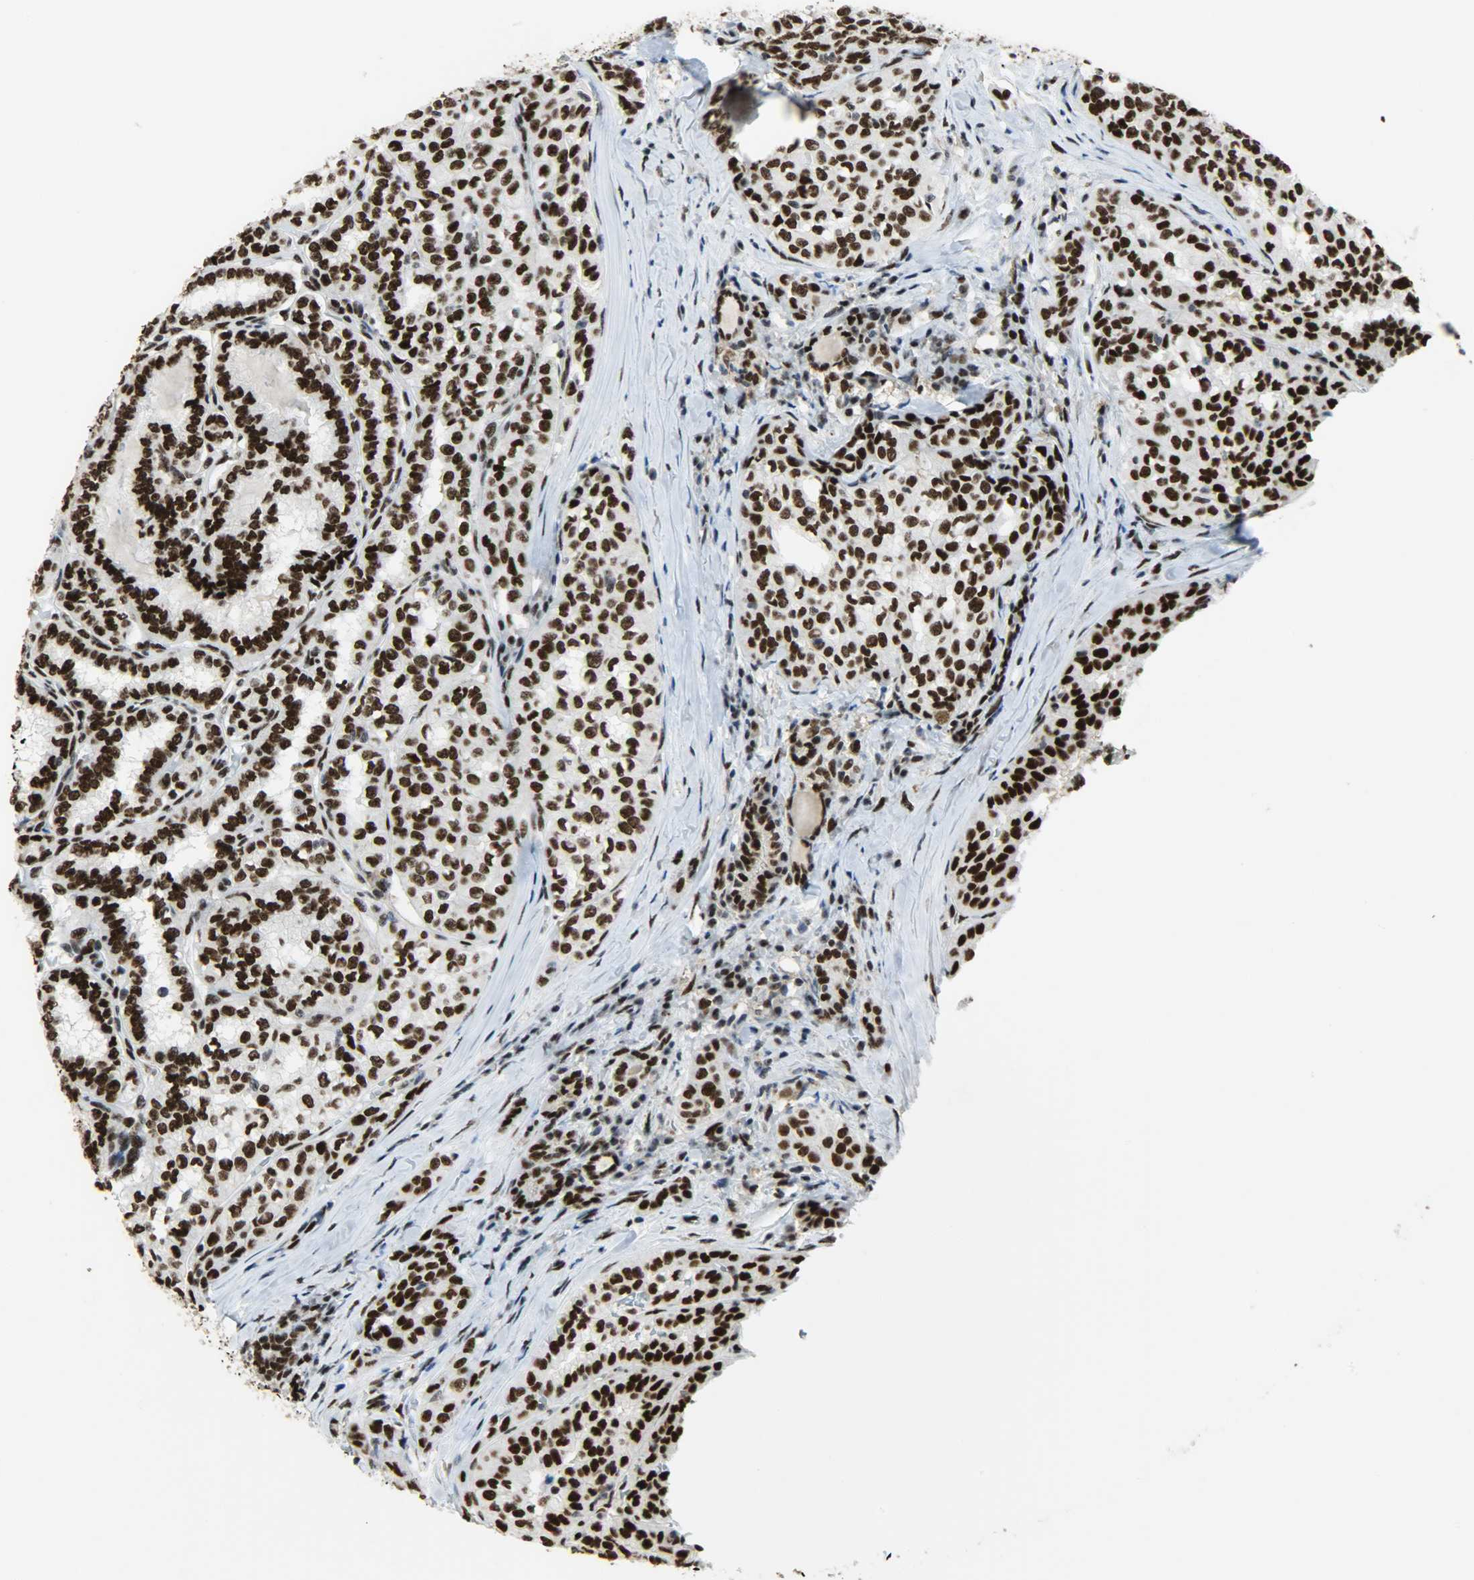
{"staining": {"intensity": "strong", "quantity": ">75%", "location": "nuclear"}, "tissue": "thyroid cancer", "cell_type": "Tumor cells", "image_type": "cancer", "snomed": [{"axis": "morphology", "description": "Papillary adenocarcinoma, NOS"}, {"axis": "topography", "description": "Thyroid gland"}], "caption": "This image shows immunohistochemistry staining of papillary adenocarcinoma (thyroid), with high strong nuclear positivity in about >75% of tumor cells.", "gene": "SSB", "patient": {"sex": "female", "age": 30}}